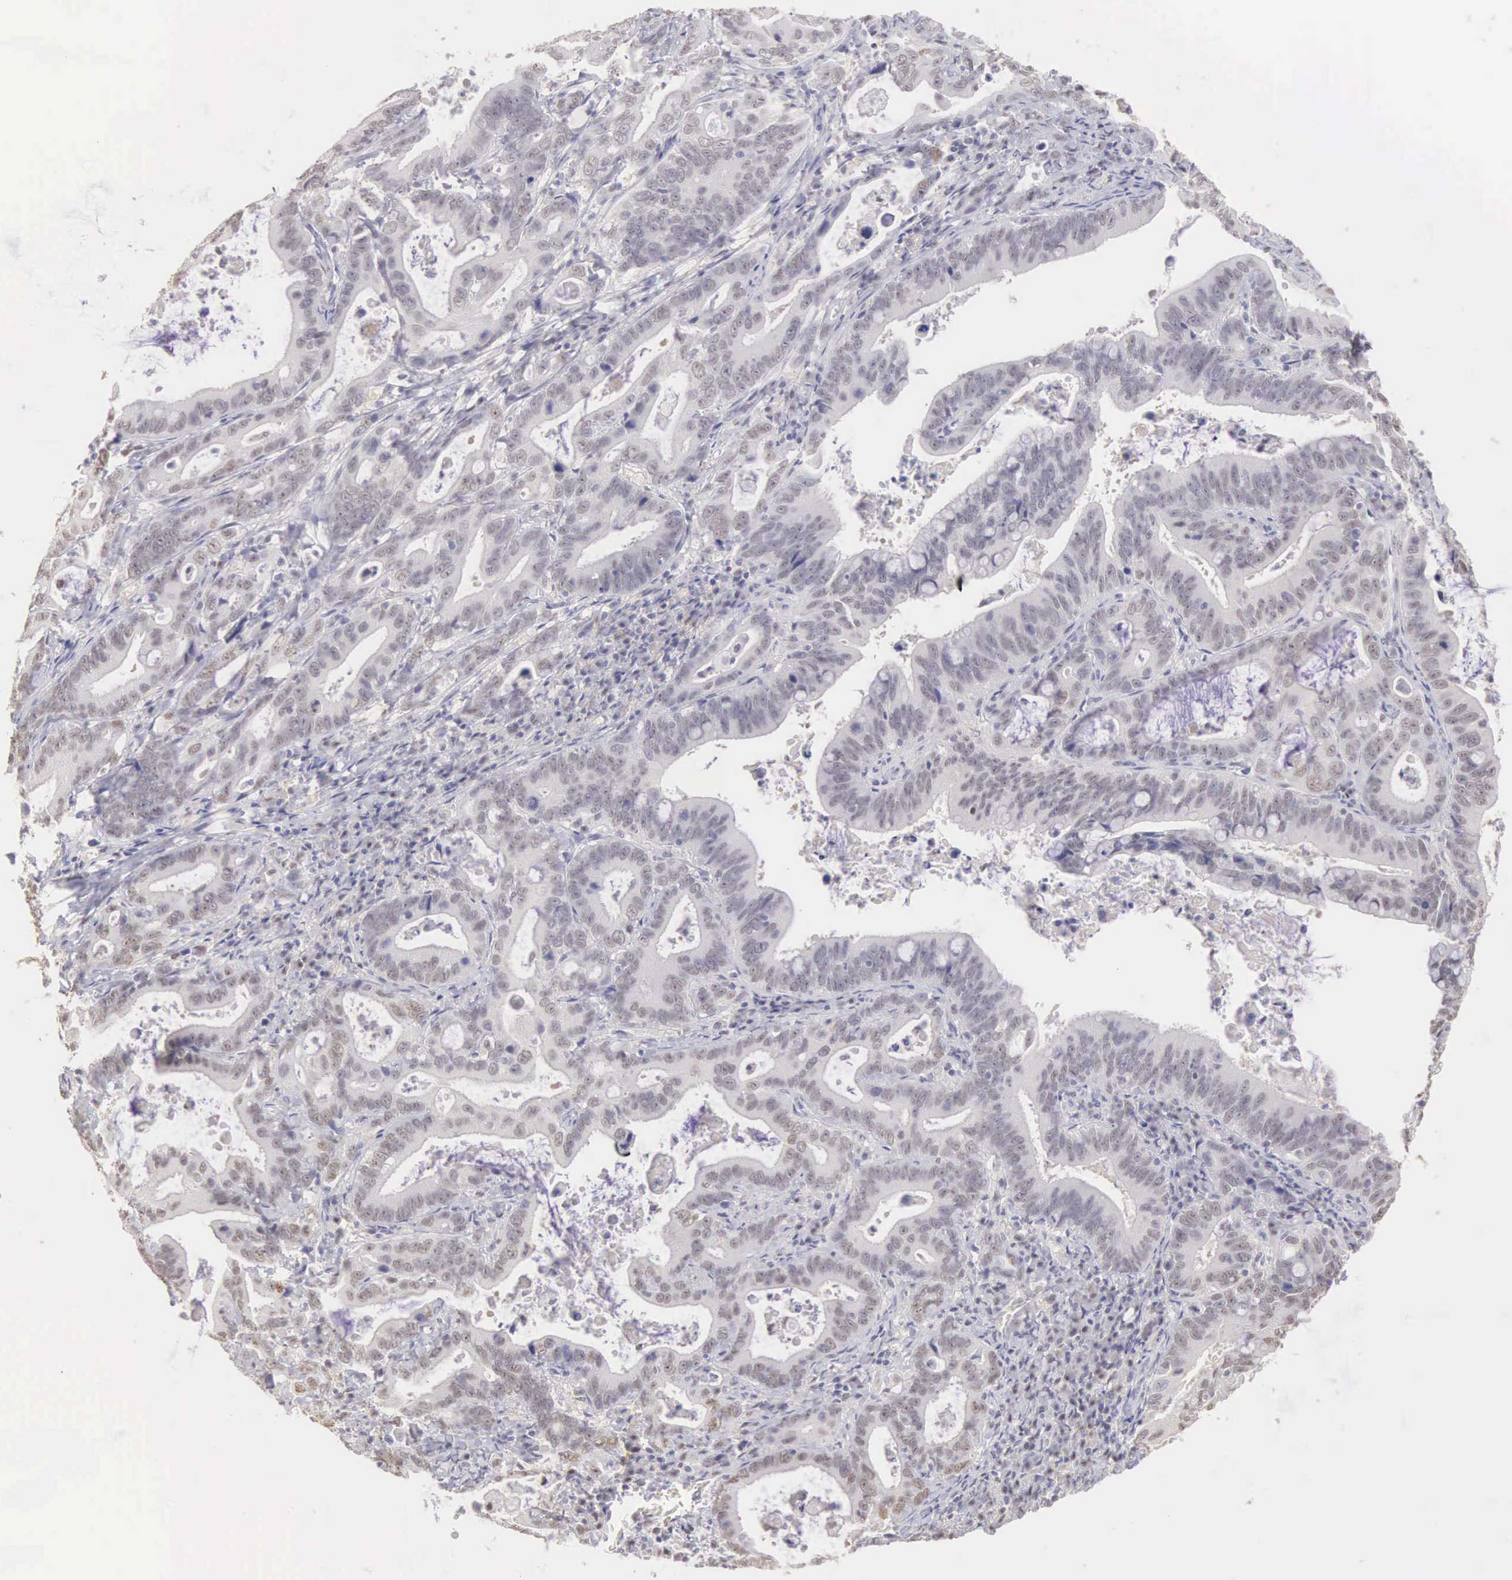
{"staining": {"intensity": "negative", "quantity": "none", "location": "none"}, "tissue": "stomach cancer", "cell_type": "Tumor cells", "image_type": "cancer", "snomed": [{"axis": "morphology", "description": "Adenocarcinoma, NOS"}, {"axis": "topography", "description": "Stomach, upper"}], "caption": "An immunohistochemistry (IHC) photomicrograph of adenocarcinoma (stomach) is shown. There is no staining in tumor cells of adenocarcinoma (stomach).", "gene": "UBA1", "patient": {"sex": "male", "age": 63}}